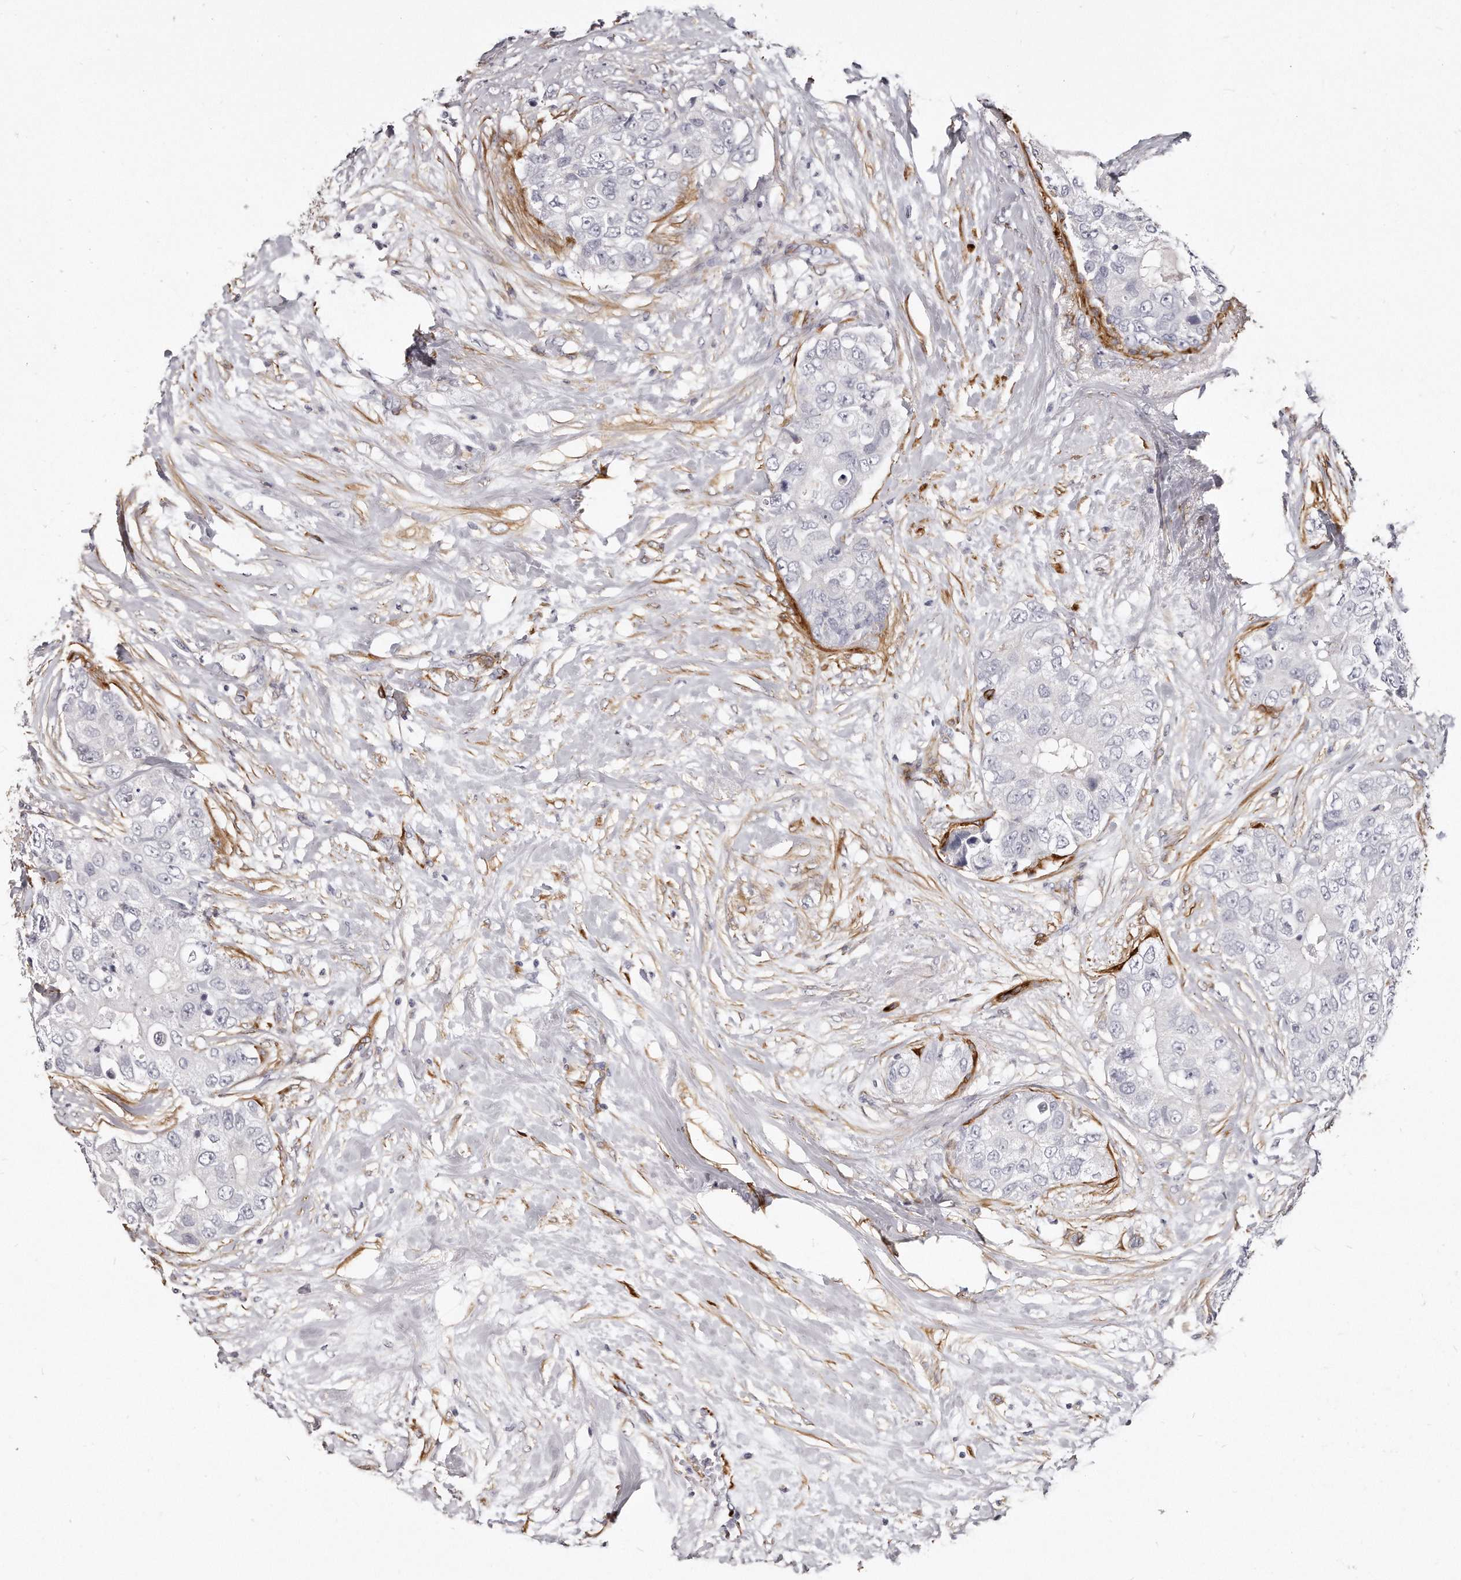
{"staining": {"intensity": "negative", "quantity": "none", "location": "none"}, "tissue": "breast cancer", "cell_type": "Tumor cells", "image_type": "cancer", "snomed": [{"axis": "morphology", "description": "Duct carcinoma"}, {"axis": "topography", "description": "Breast"}], "caption": "Histopathology image shows no protein staining in tumor cells of breast cancer tissue.", "gene": "LMOD1", "patient": {"sex": "female", "age": 62}}